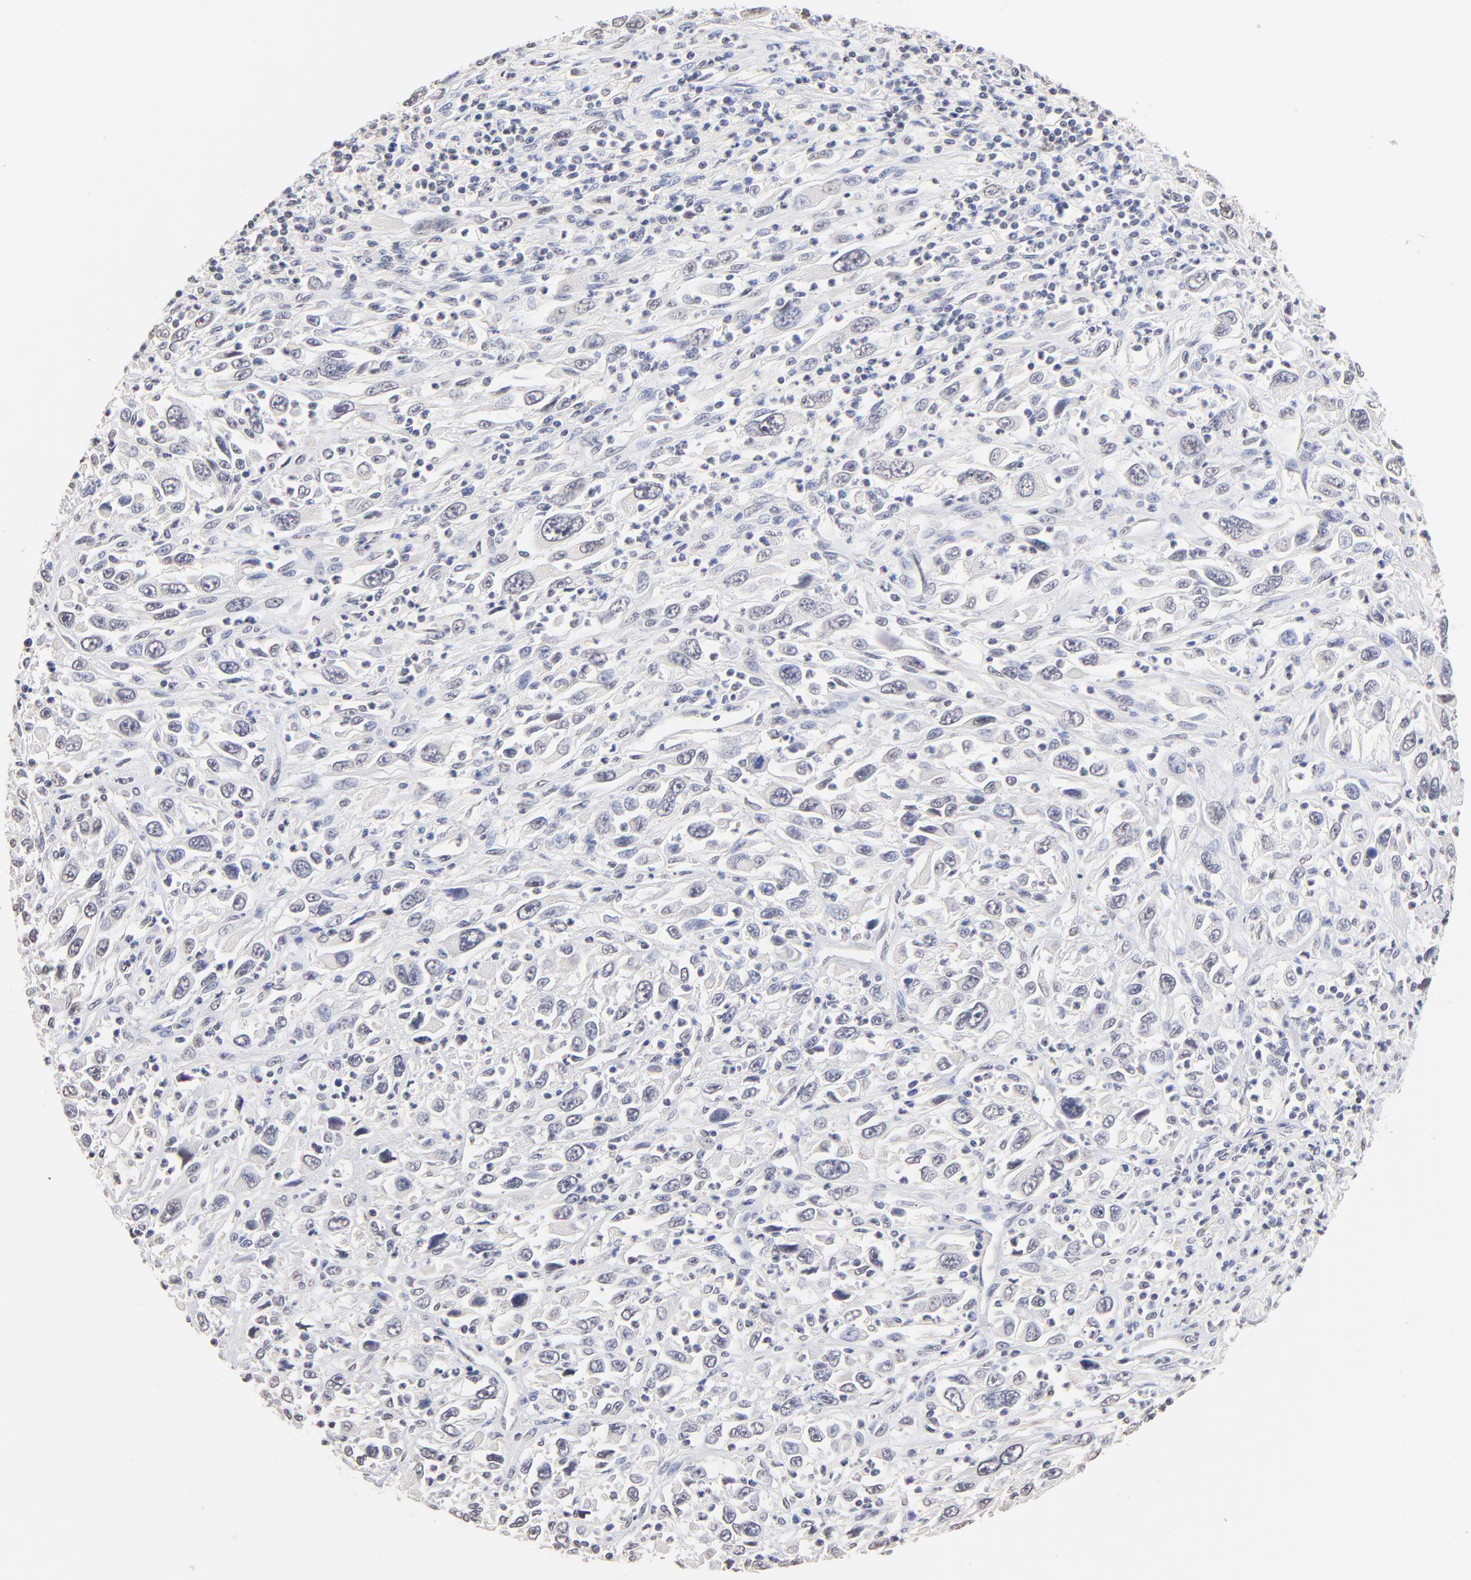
{"staining": {"intensity": "negative", "quantity": "none", "location": "none"}, "tissue": "melanoma", "cell_type": "Tumor cells", "image_type": "cancer", "snomed": [{"axis": "morphology", "description": "Malignant melanoma, Metastatic site"}, {"axis": "topography", "description": "Skin"}], "caption": "A histopathology image of melanoma stained for a protein exhibits no brown staining in tumor cells.", "gene": "RIBC2", "patient": {"sex": "female", "age": 56}}